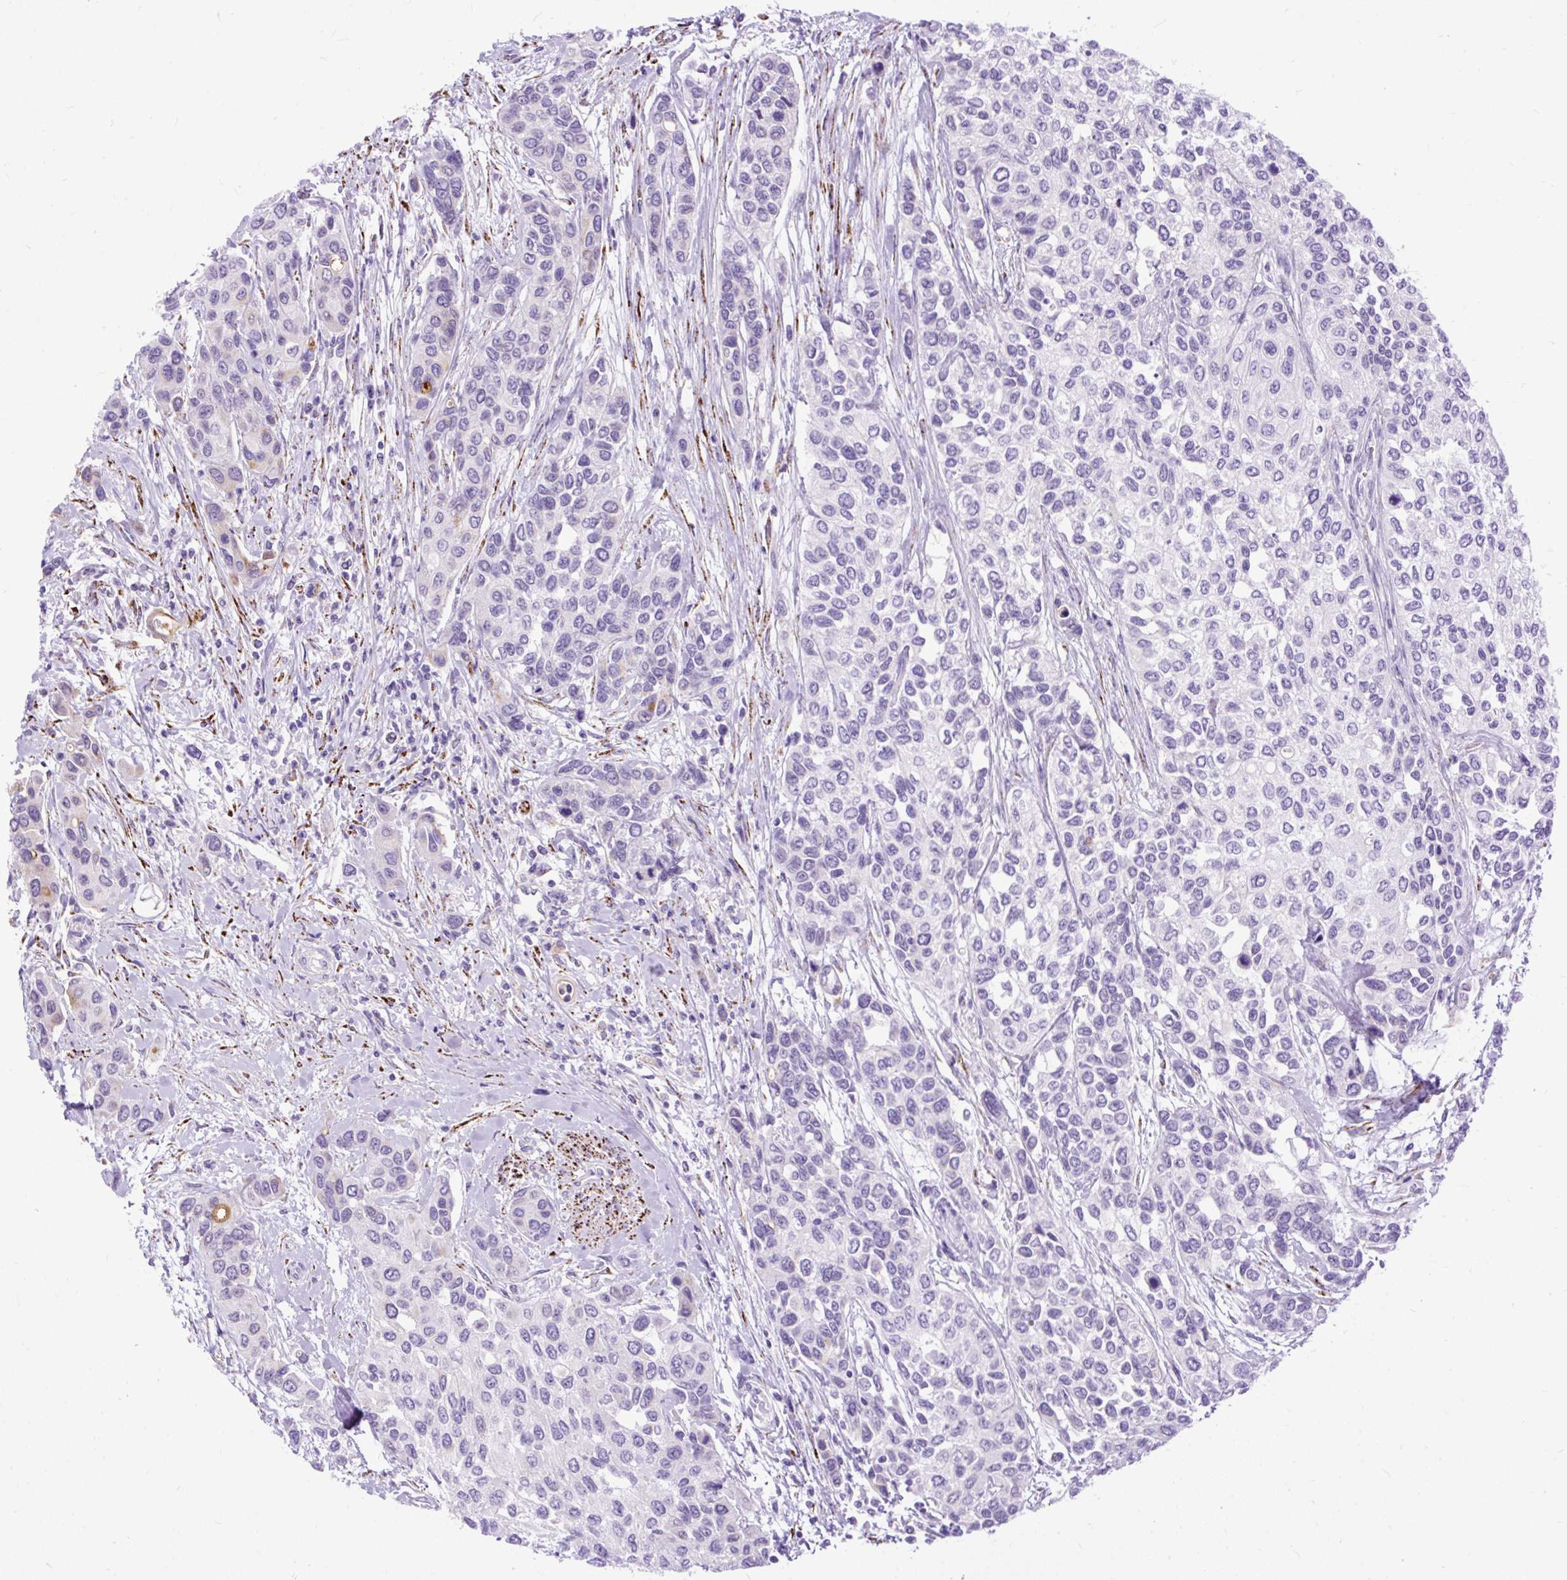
{"staining": {"intensity": "negative", "quantity": "none", "location": "none"}, "tissue": "urothelial cancer", "cell_type": "Tumor cells", "image_type": "cancer", "snomed": [{"axis": "morphology", "description": "Normal tissue, NOS"}, {"axis": "morphology", "description": "Urothelial carcinoma, High grade"}, {"axis": "topography", "description": "Vascular tissue"}, {"axis": "topography", "description": "Urinary bladder"}], "caption": "A high-resolution photomicrograph shows IHC staining of urothelial carcinoma (high-grade), which reveals no significant expression in tumor cells. (Brightfield microscopy of DAB (3,3'-diaminobenzidine) IHC at high magnification).", "gene": "ZNF256", "patient": {"sex": "female", "age": 56}}